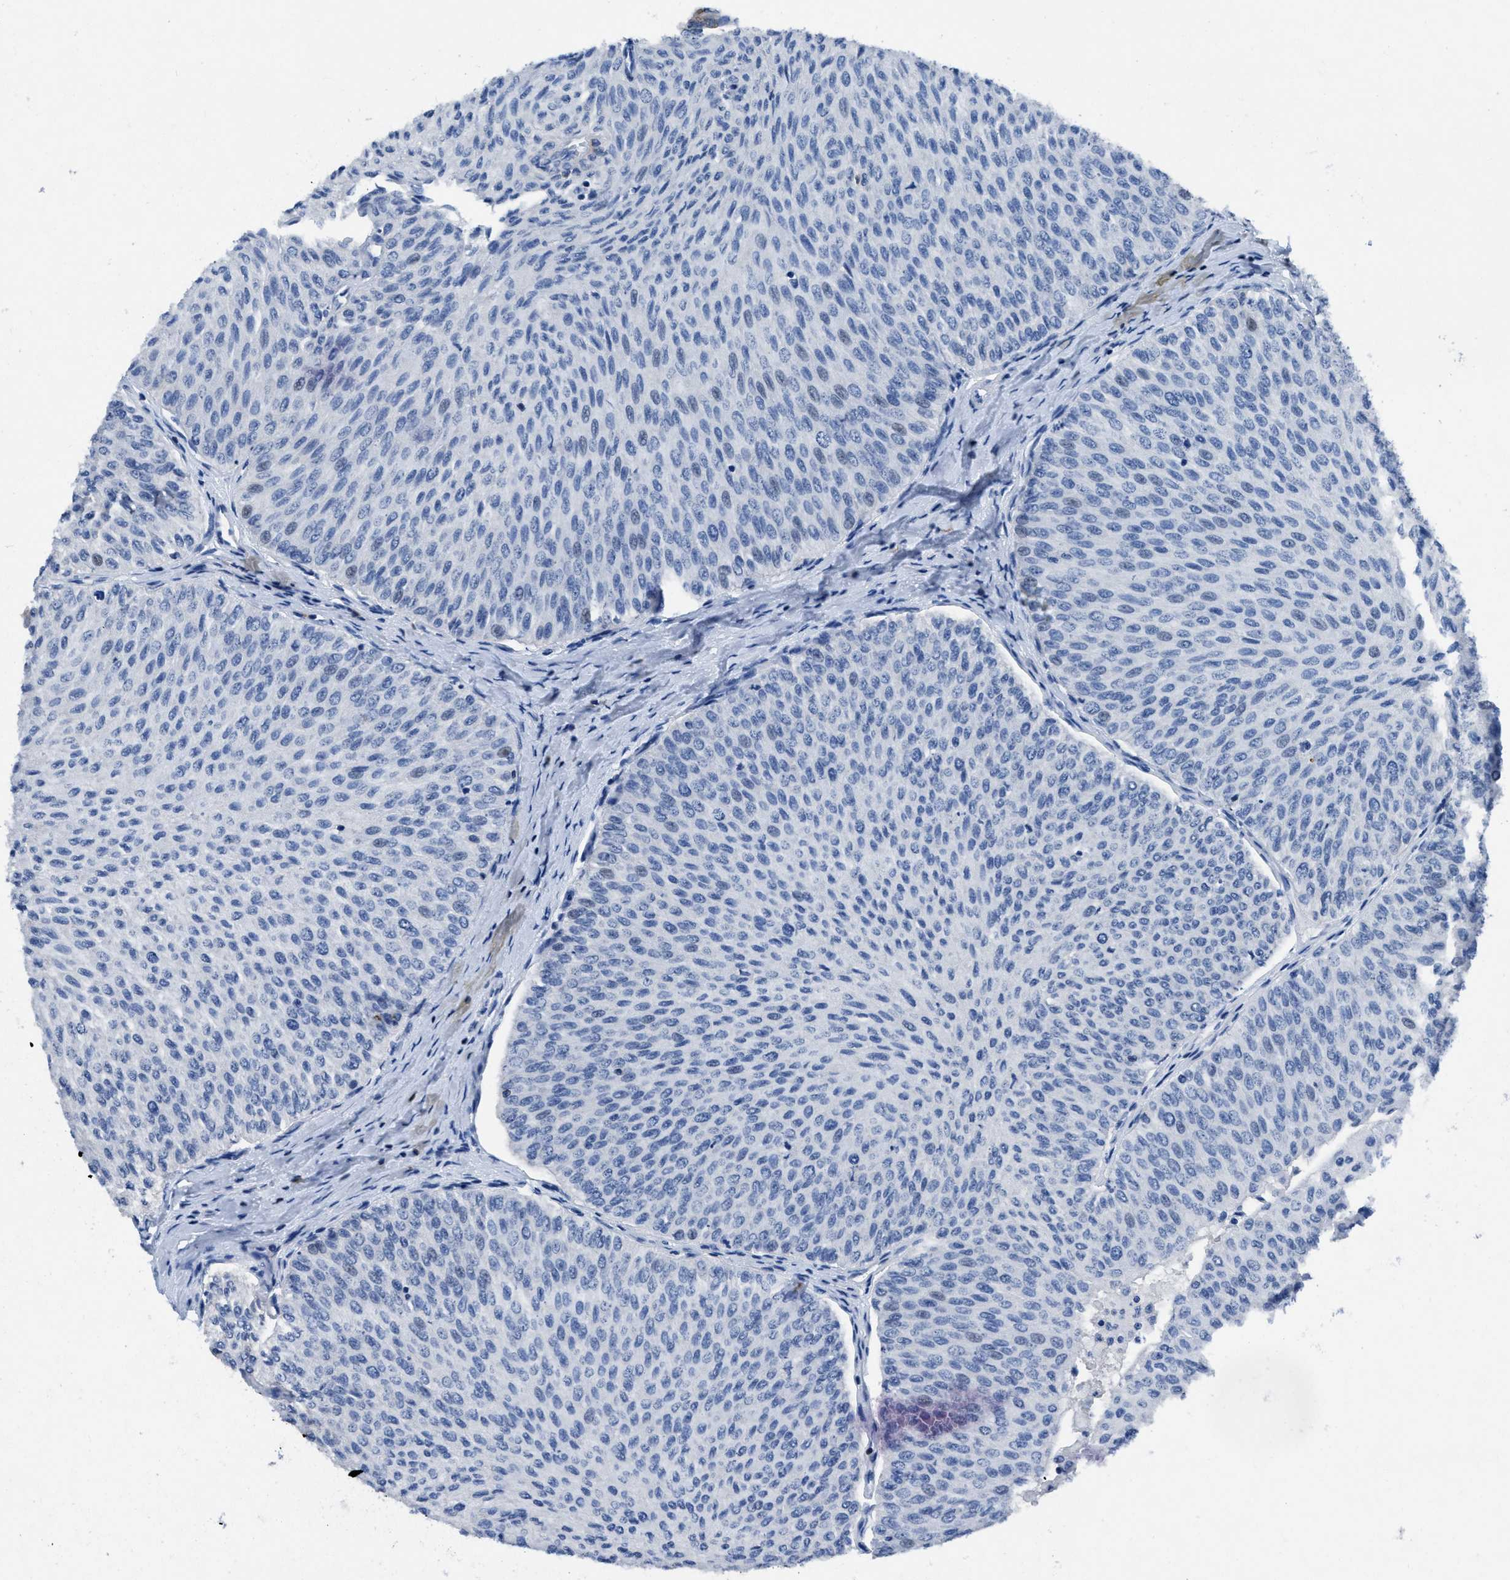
{"staining": {"intensity": "negative", "quantity": "none", "location": "none"}, "tissue": "urothelial cancer", "cell_type": "Tumor cells", "image_type": "cancer", "snomed": [{"axis": "morphology", "description": "Urothelial carcinoma, Low grade"}, {"axis": "topography", "description": "Urinary bladder"}], "caption": "Immunohistochemical staining of human urothelial carcinoma (low-grade) displays no significant expression in tumor cells.", "gene": "ITGA3", "patient": {"sex": "male", "age": 78}}